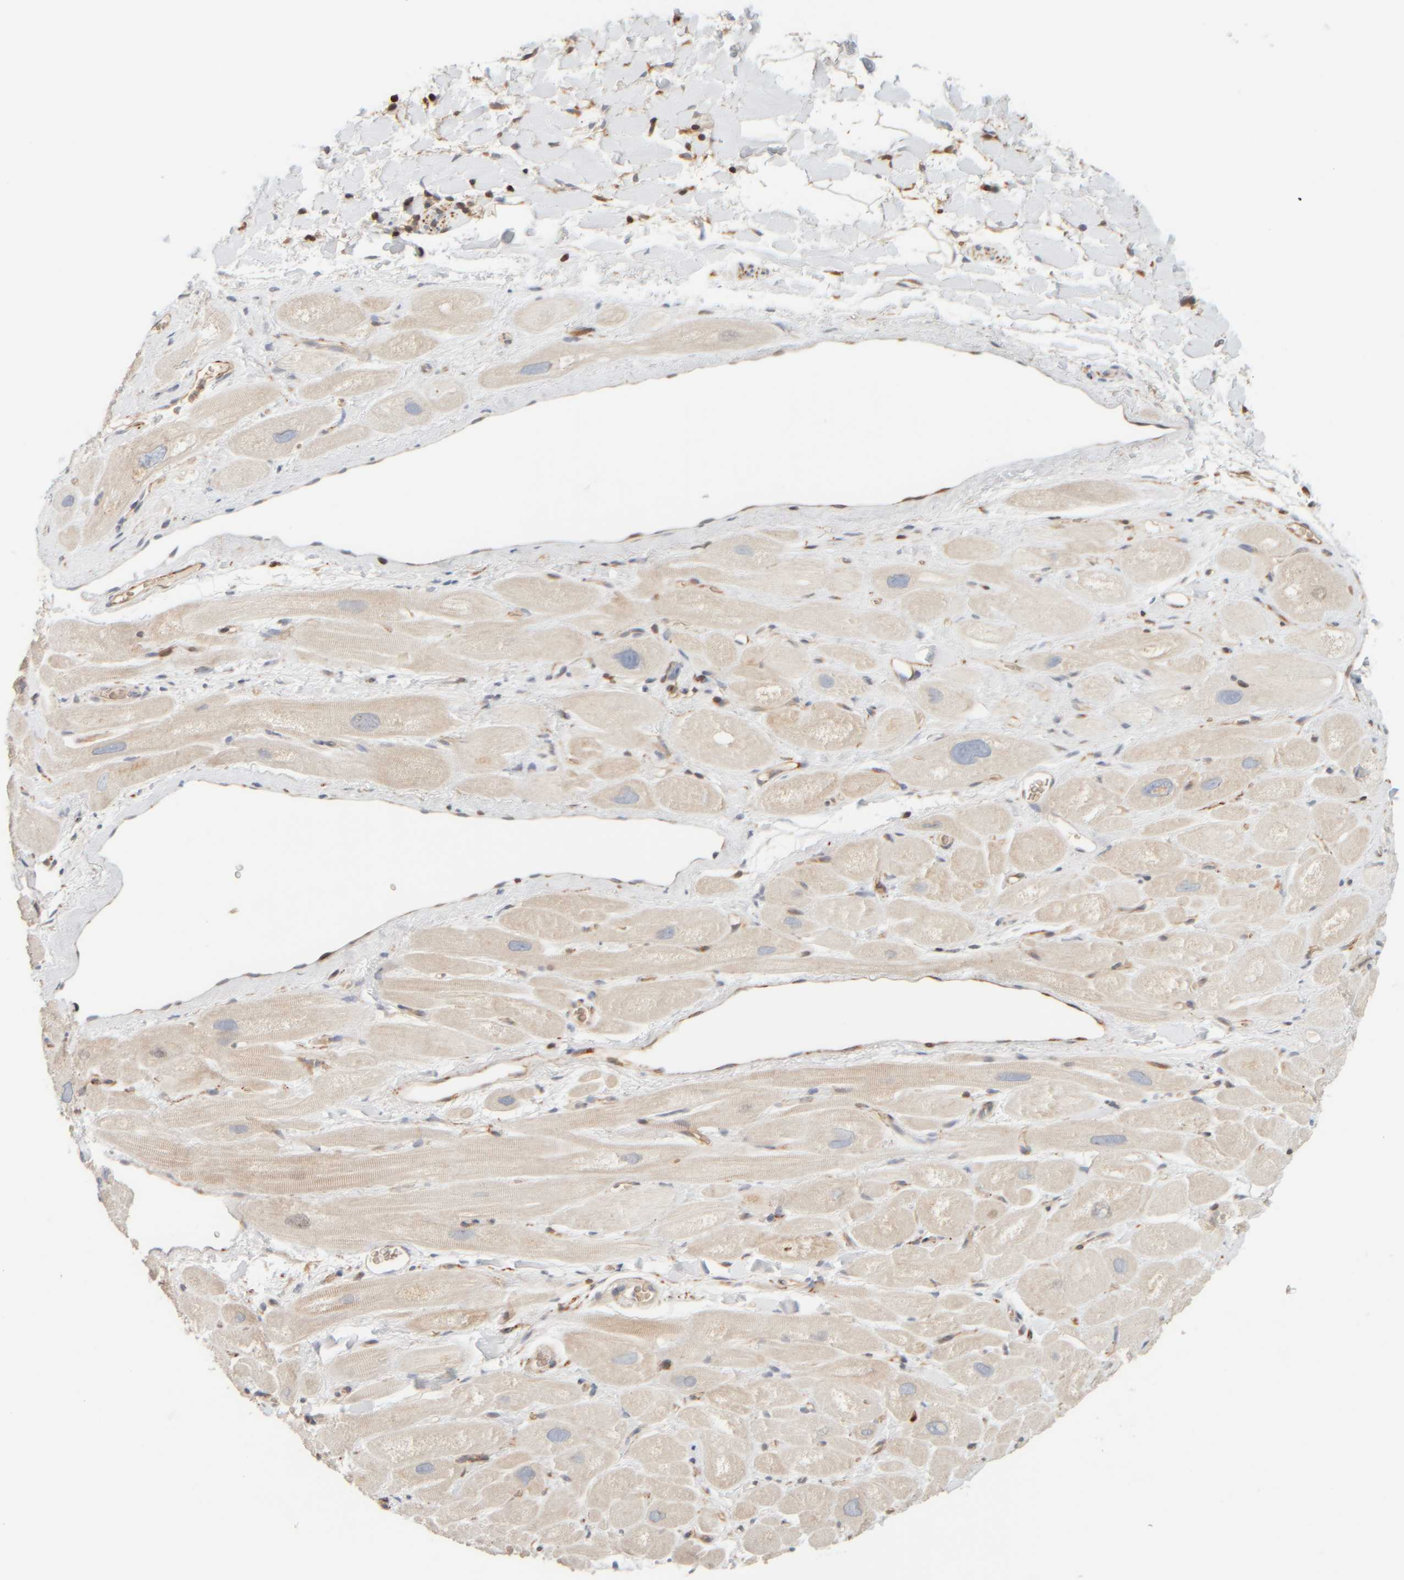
{"staining": {"intensity": "negative", "quantity": "none", "location": "none"}, "tissue": "heart muscle", "cell_type": "Cardiomyocytes", "image_type": "normal", "snomed": [{"axis": "morphology", "description": "Normal tissue, NOS"}, {"axis": "topography", "description": "Heart"}], "caption": "High magnification brightfield microscopy of benign heart muscle stained with DAB (3,3'-diaminobenzidine) (brown) and counterstained with hematoxylin (blue): cardiomyocytes show no significant positivity. (Stains: DAB (3,3'-diaminobenzidine) immunohistochemistry with hematoxylin counter stain, Microscopy: brightfield microscopy at high magnification).", "gene": "AARSD1", "patient": {"sex": "male", "age": 49}}